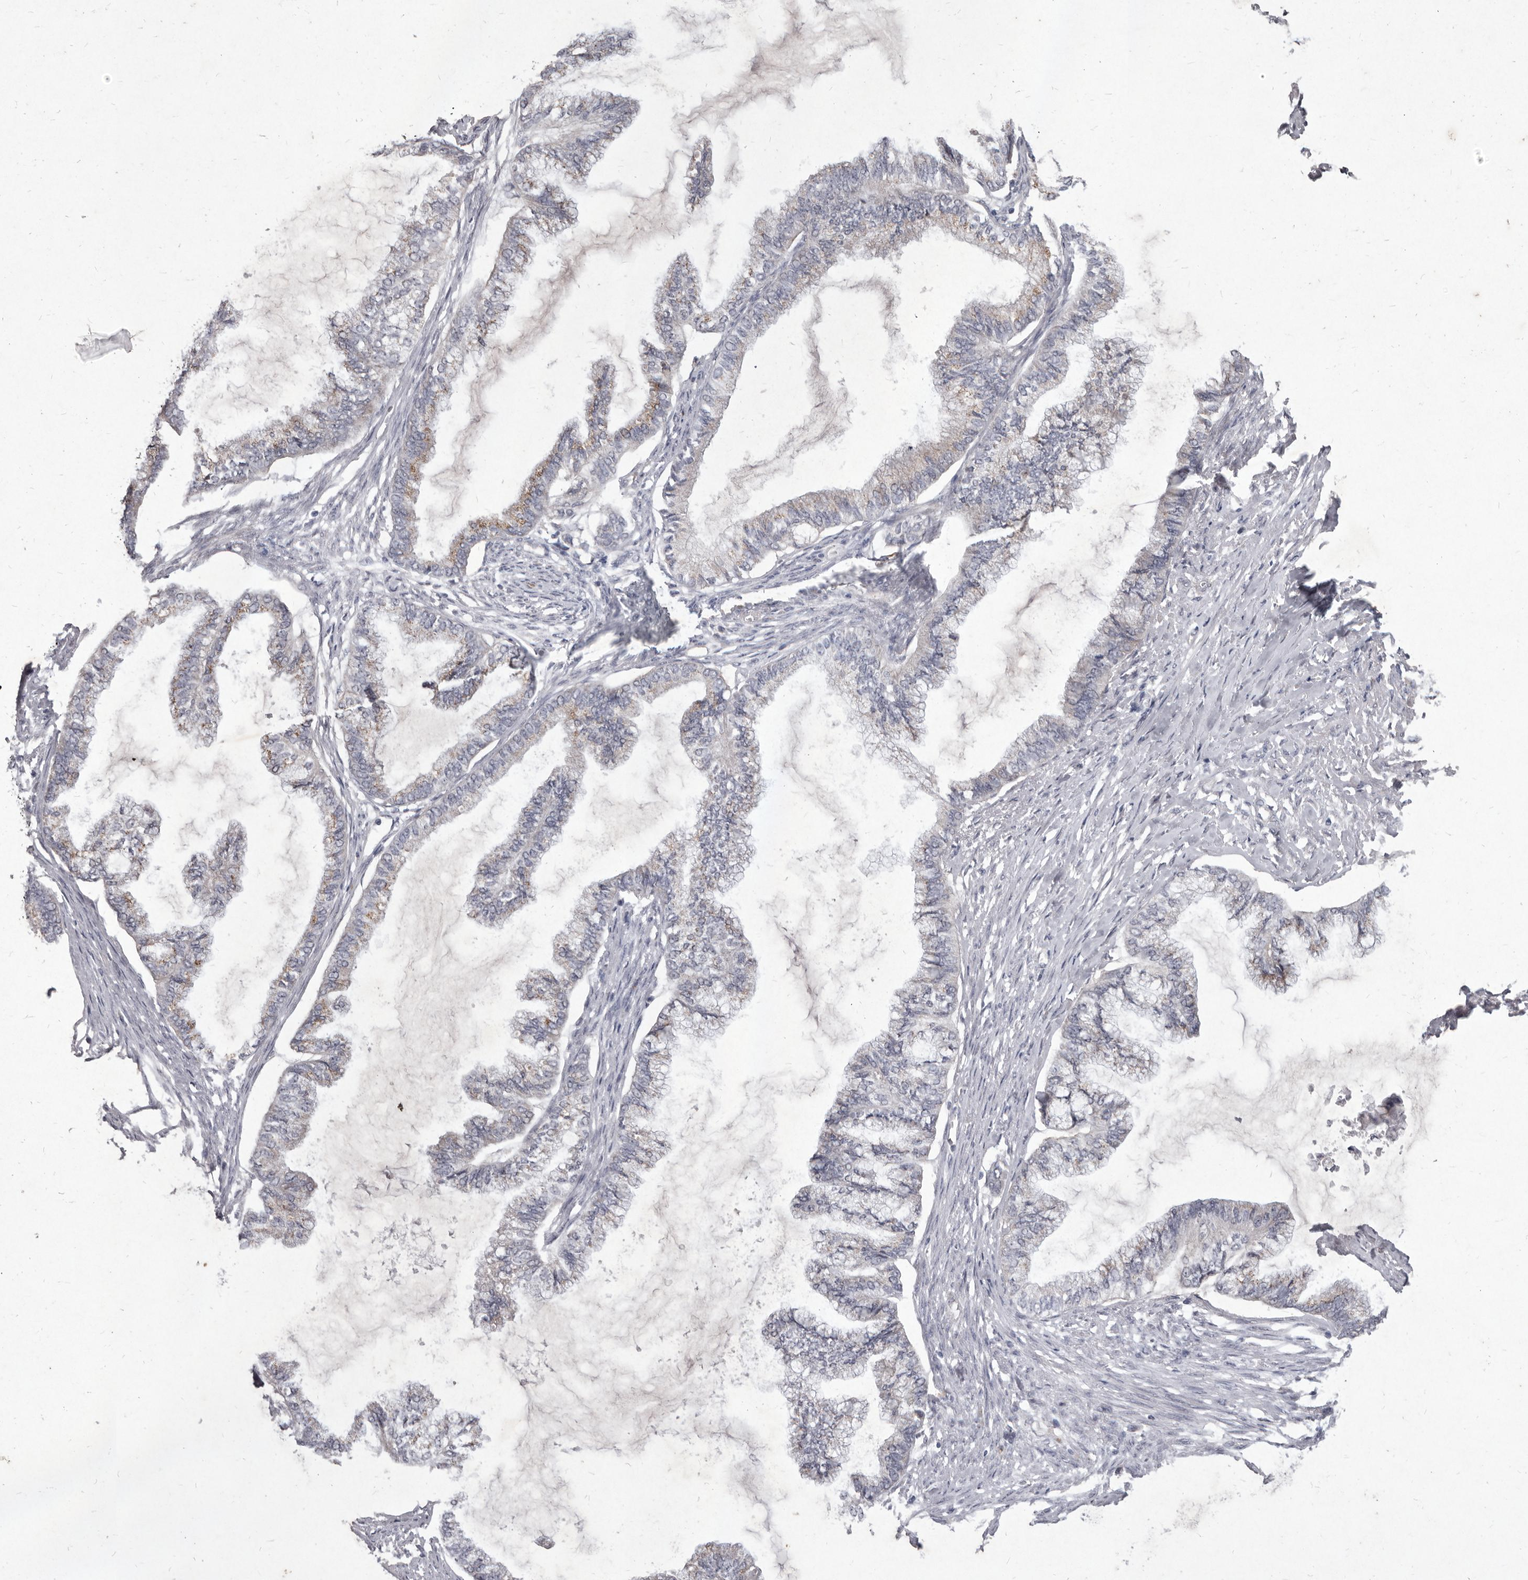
{"staining": {"intensity": "moderate", "quantity": "<25%", "location": "cytoplasmic/membranous"}, "tissue": "endometrial cancer", "cell_type": "Tumor cells", "image_type": "cancer", "snomed": [{"axis": "morphology", "description": "Adenocarcinoma, NOS"}, {"axis": "topography", "description": "Endometrium"}], "caption": "About <25% of tumor cells in endometrial cancer (adenocarcinoma) display moderate cytoplasmic/membranous protein expression as visualized by brown immunohistochemical staining.", "gene": "P2RX6", "patient": {"sex": "female", "age": 86}}